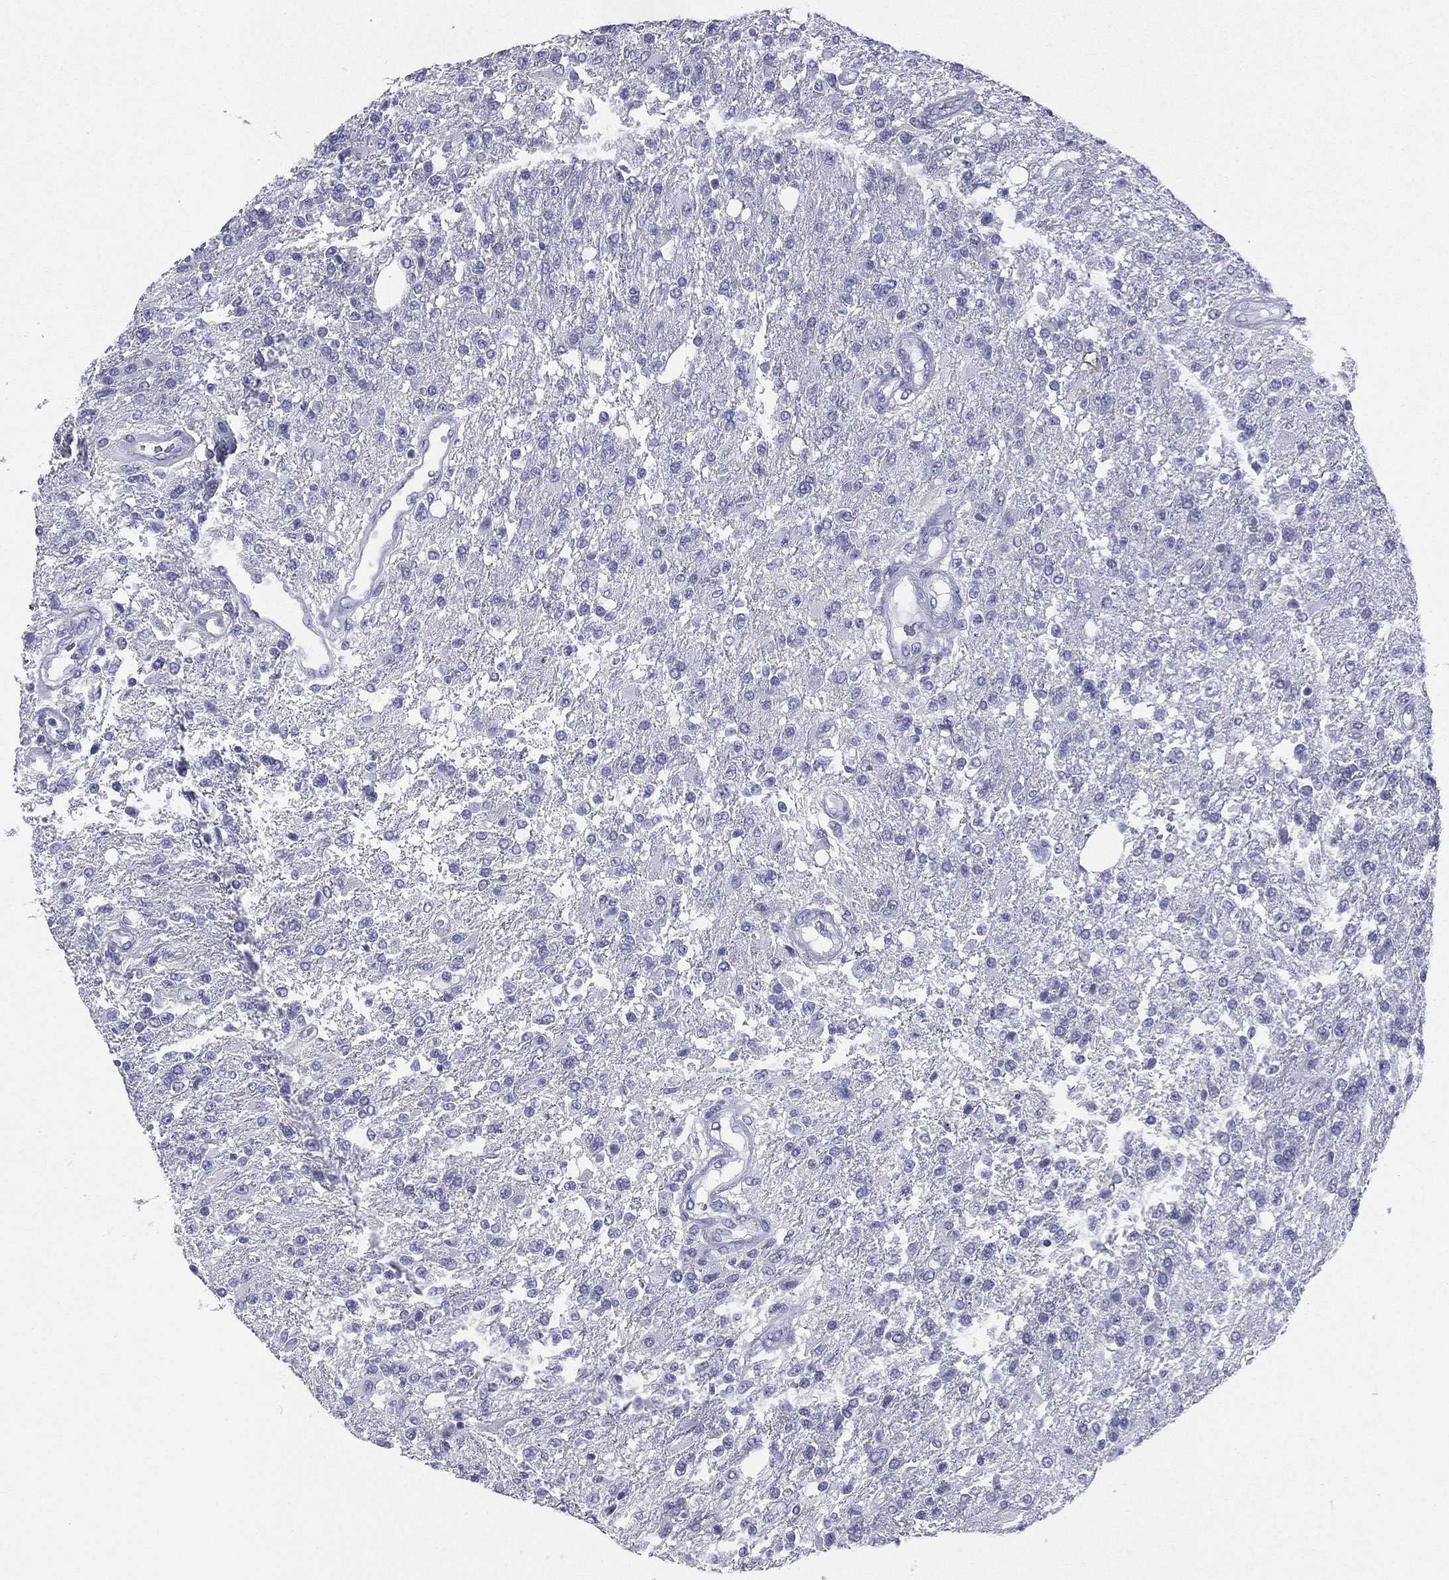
{"staining": {"intensity": "negative", "quantity": "none", "location": "none"}, "tissue": "glioma", "cell_type": "Tumor cells", "image_type": "cancer", "snomed": [{"axis": "morphology", "description": "Glioma, malignant, High grade"}, {"axis": "topography", "description": "Brain"}], "caption": "Histopathology image shows no protein staining in tumor cells of glioma tissue.", "gene": "HLA-DOA", "patient": {"sex": "male", "age": 56}}